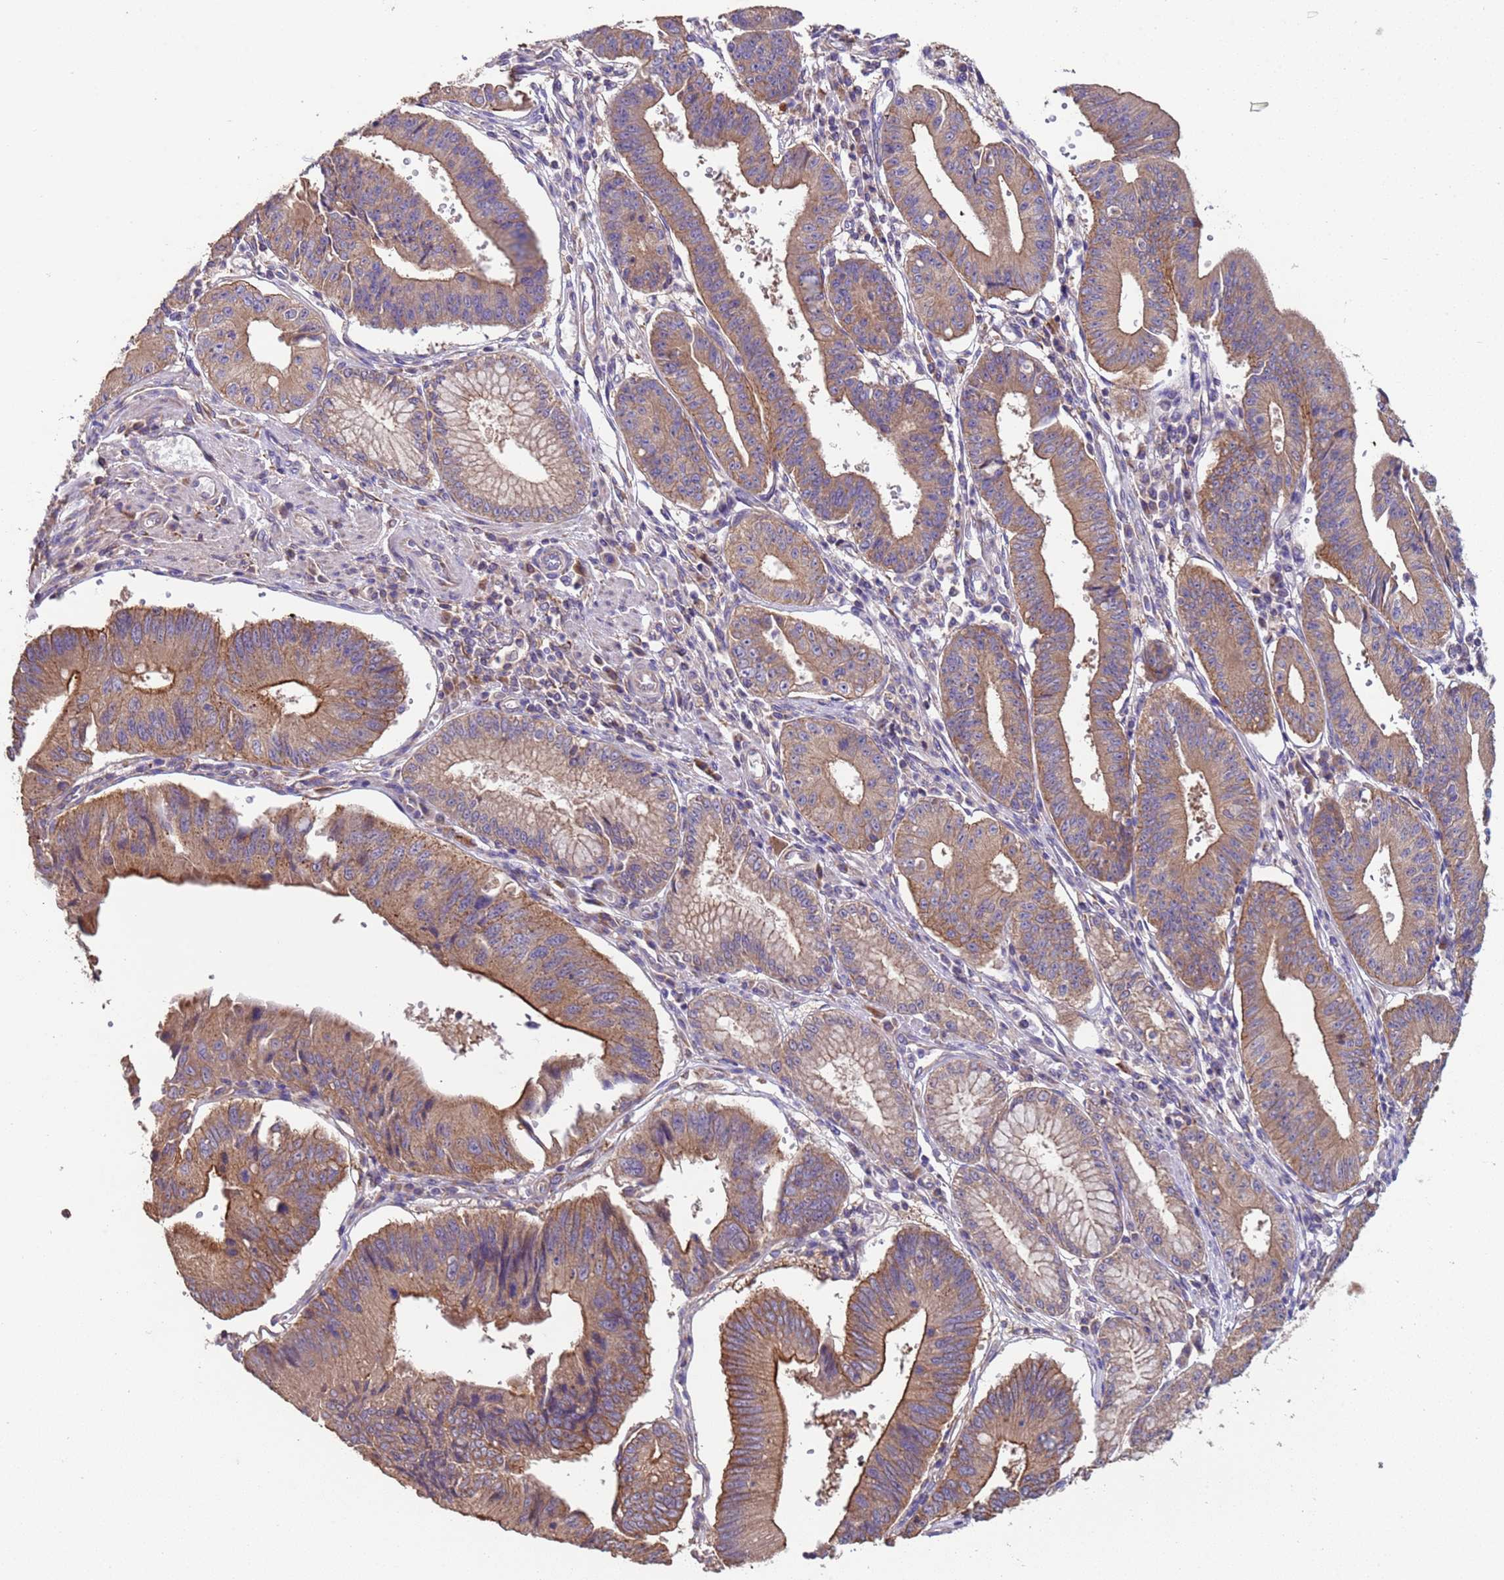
{"staining": {"intensity": "moderate", "quantity": ">75%", "location": "cytoplasmic/membranous"}, "tissue": "stomach cancer", "cell_type": "Tumor cells", "image_type": "cancer", "snomed": [{"axis": "morphology", "description": "Adenocarcinoma, NOS"}, {"axis": "topography", "description": "Stomach"}], "caption": "Human stomach cancer (adenocarcinoma) stained with a protein marker exhibits moderate staining in tumor cells.", "gene": "EEF1AKMT1", "patient": {"sex": "male", "age": 59}}